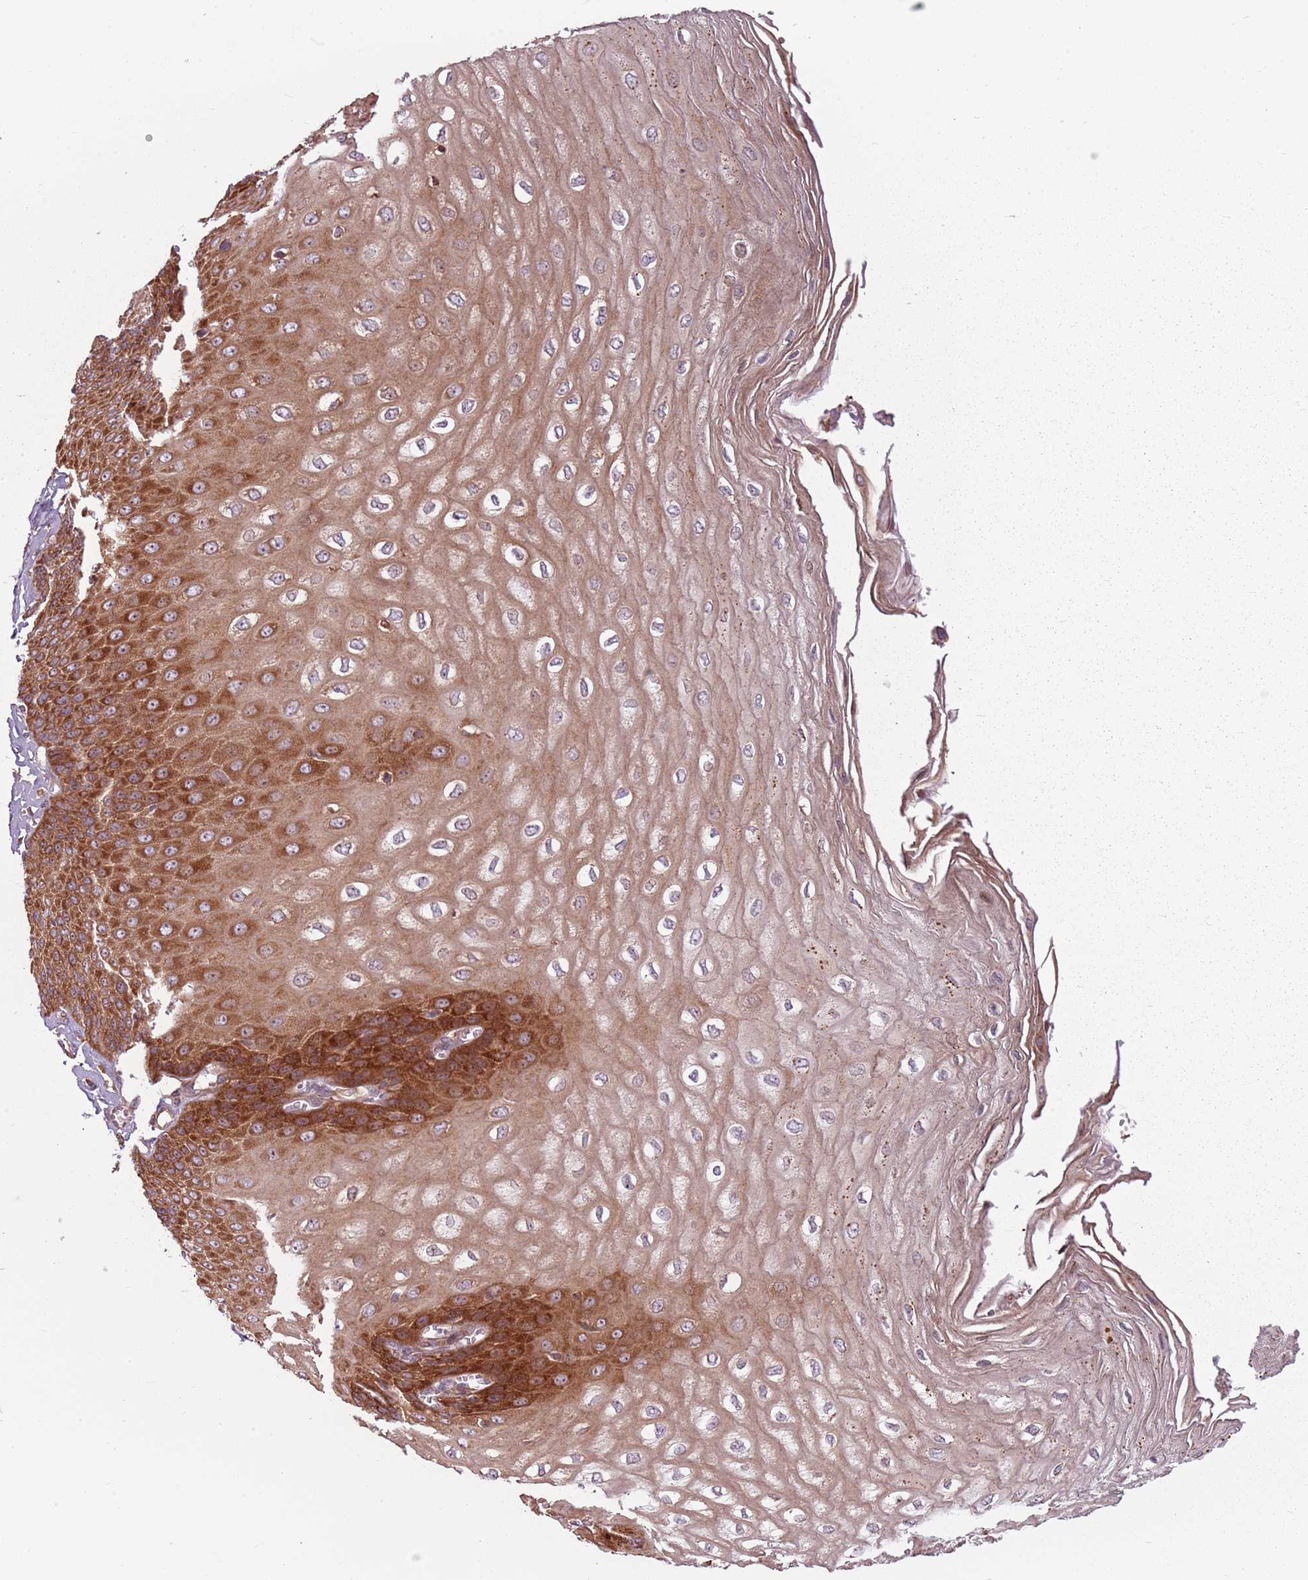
{"staining": {"intensity": "strong", "quantity": ">75%", "location": "cytoplasmic/membranous"}, "tissue": "esophagus", "cell_type": "Squamous epithelial cells", "image_type": "normal", "snomed": [{"axis": "morphology", "description": "Normal tissue, NOS"}, {"axis": "topography", "description": "Esophagus"}], "caption": "This micrograph demonstrates immunohistochemistry (IHC) staining of unremarkable human esophagus, with high strong cytoplasmic/membranous positivity in about >75% of squamous epithelial cells.", "gene": "RPL21", "patient": {"sex": "male", "age": 60}}